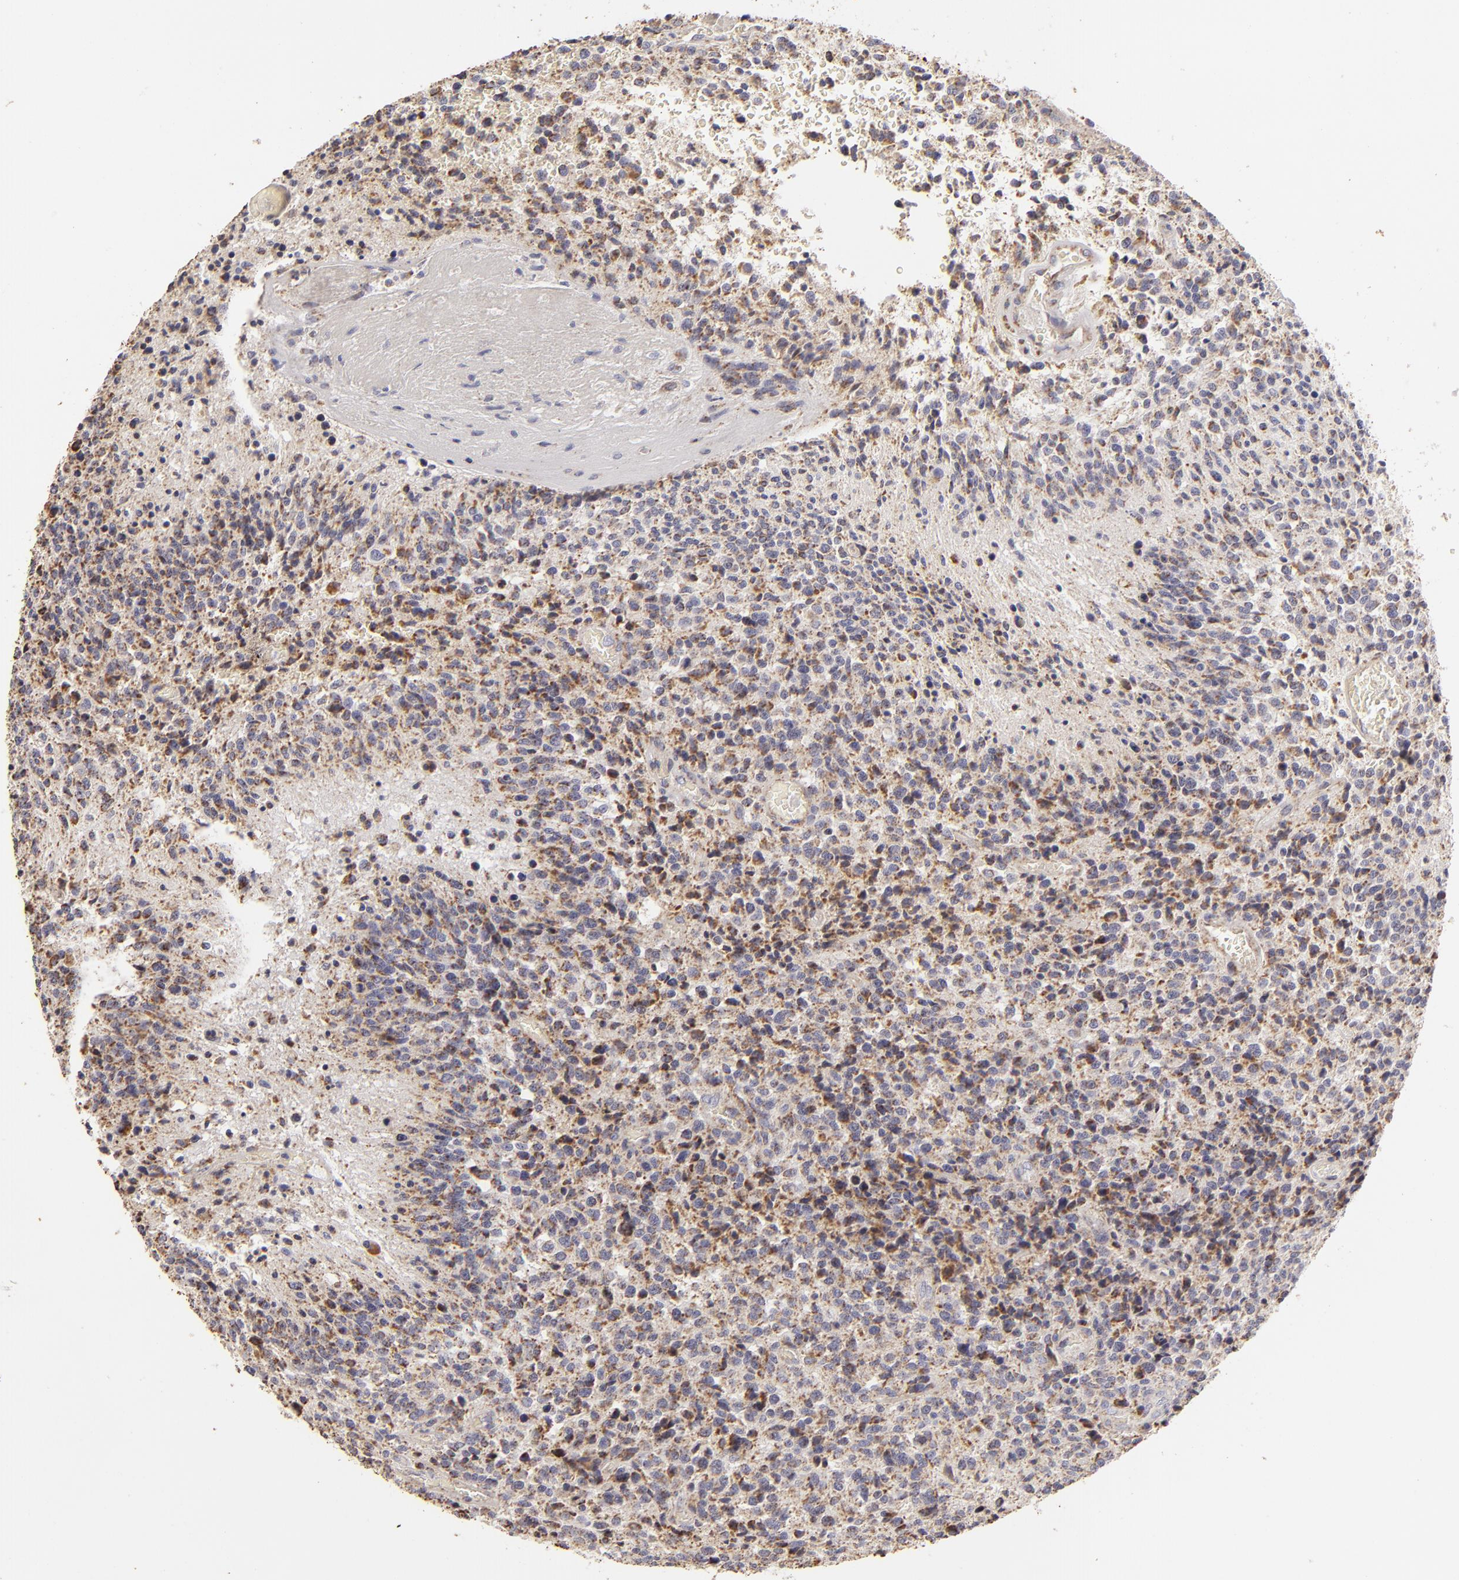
{"staining": {"intensity": "moderate", "quantity": ">75%", "location": "cytoplasmic/membranous"}, "tissue": "glioma", "cell_type": "Tumor cells", "image_type": "cancer", "snomed": [{"axis": "morphology", "description": "Glioma, malignant, High grade"}, {"axis": "topography", "description": "Brain"}], "caption": "IHC of high-grade glioma (malignant) shows medium levels of moderate cytoplasmic/membranous staining in approximately >75% of tumor cells. (DAB IHC, brown staining for protein, blue staining for nuclei).", "gene": "CFB", "patient": {"sex": "male", "age": 36}}